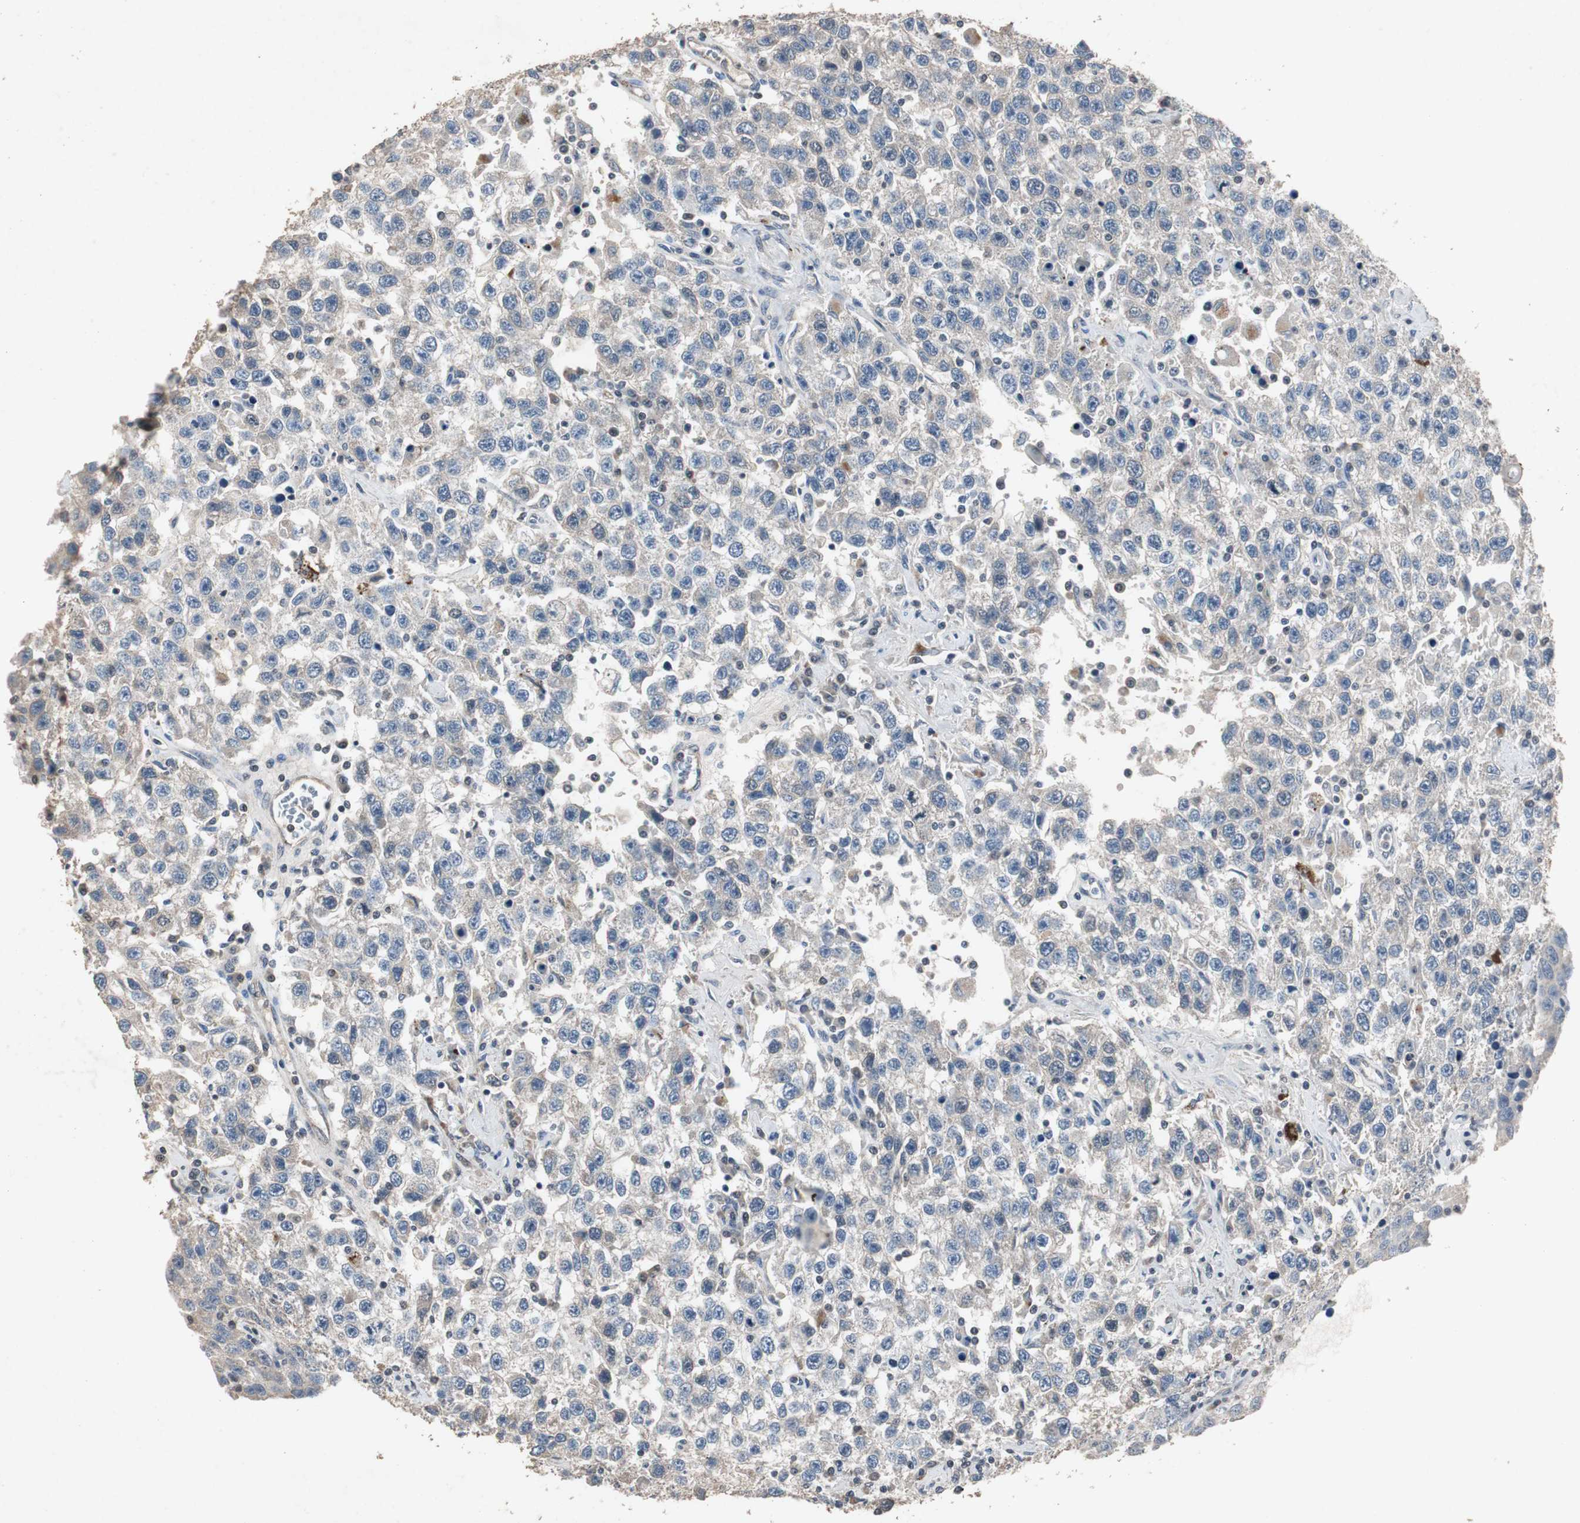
{"staining": {"intensity": "negative", "quantity": "none", "location": "none"}, "tissue": "testis cancer", "cell_type": "Tumor cells", "image_type": "cancer", "snomed": [{"axis": "morphology", "description": "Seminoma, NOS"}, {"axis": "topography", "description": "Testis"}], "caption": "Immunohistochemical staining of human testis cancer (seminoma) displays no significant positivity in tumor cells.", "gene": "ADNP2", "patient": {"sex": "male", "age": 41}}